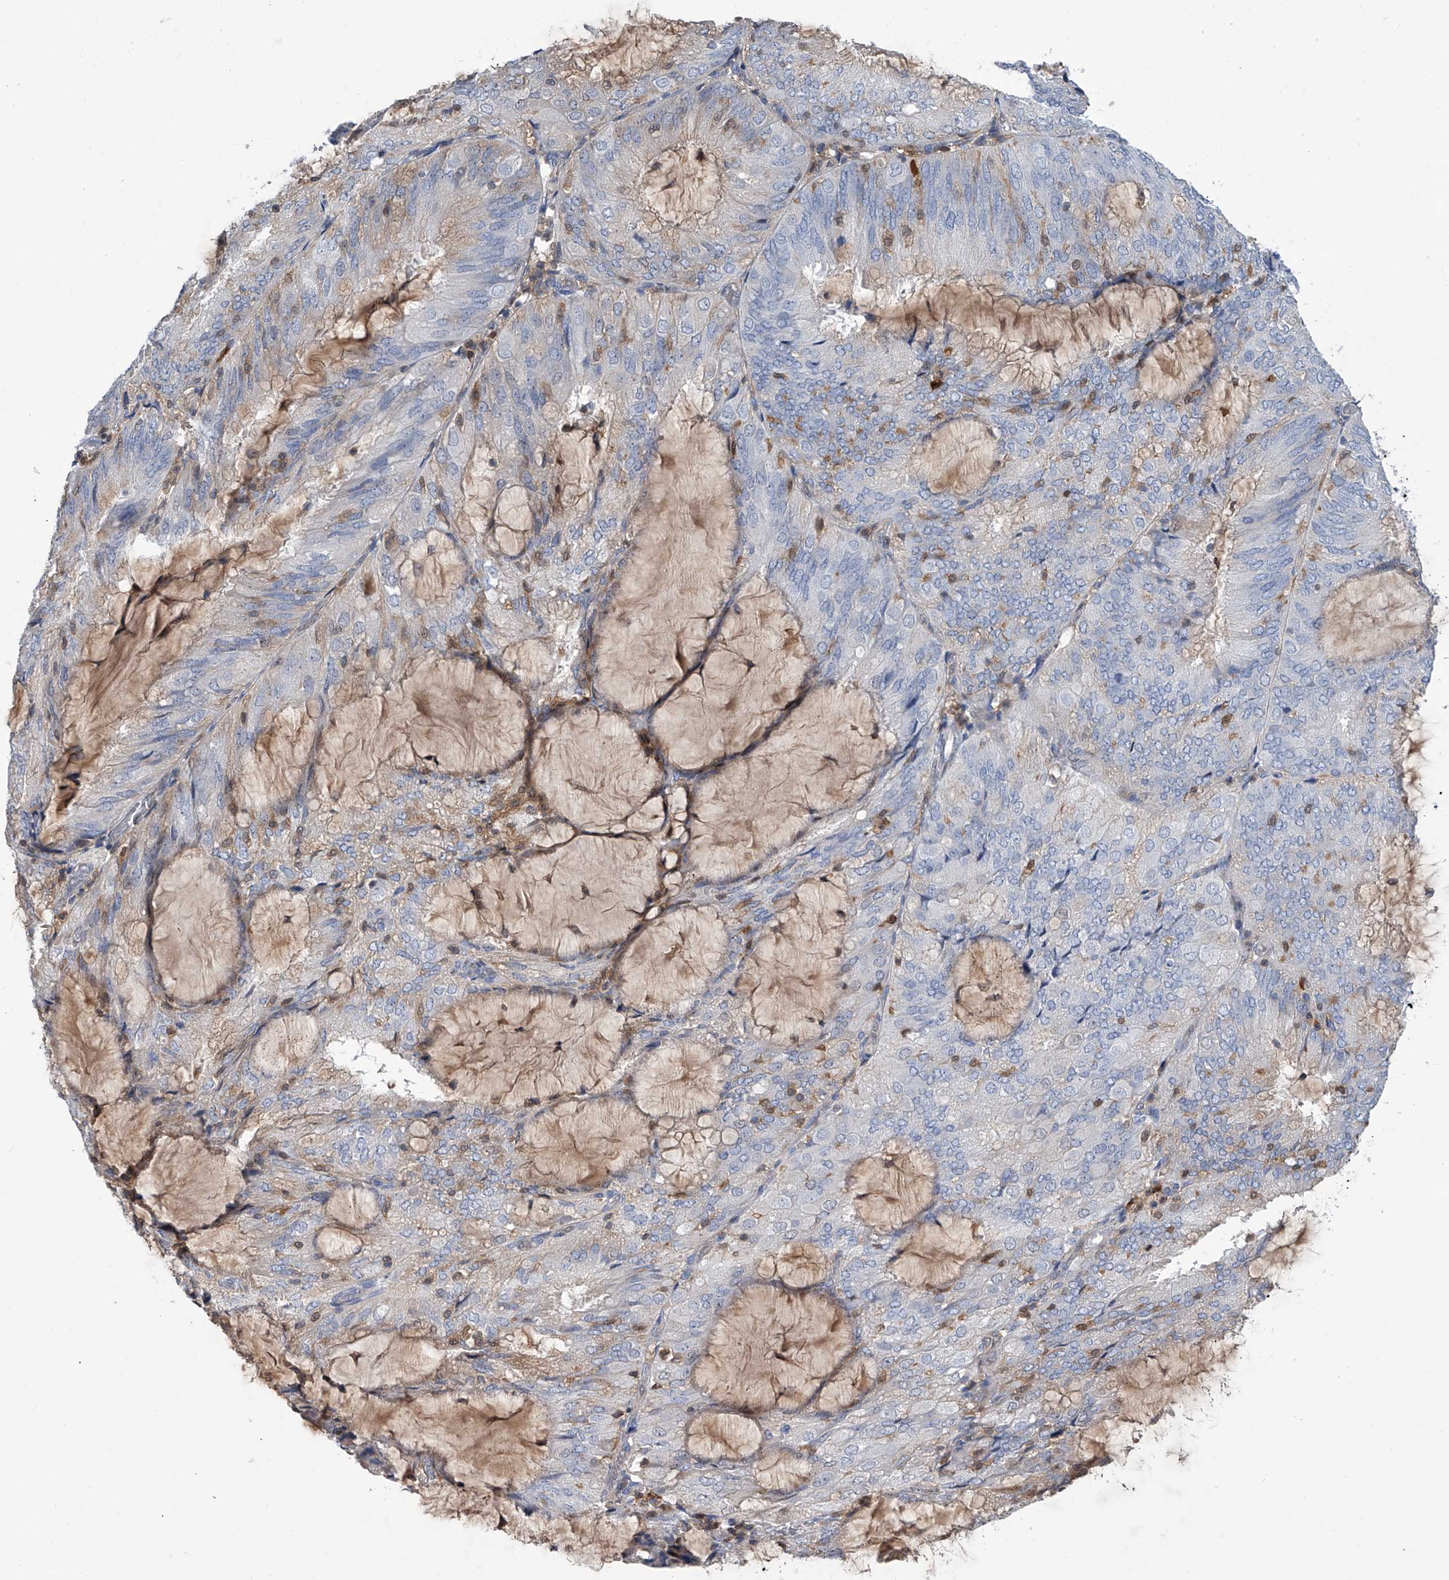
{"staining": {"intensity": "weak", "quantity": "<25%", "location": "cytoplasmic/membranous"}, "tissue": "endometrial cancer", "cell_type": "Tumor cells", "image_type": "cancer", "snomed": [{"axis": "morphology", "description": "Adenocarcinoma, NOS"}, {"axis": "topography", "description": "Endometrium"}], "caption": "A histopathology image of human endometrial adenocarcinoma is negative for staining in tumor cells. The staining was performed using DAB to visualize the protein expression in brown, while the nuclei were stained in blue with hematoxylin (Magnification: 20x).", "gene": "SERPINB9", "patient": {"sex": "female", "age": 81}}